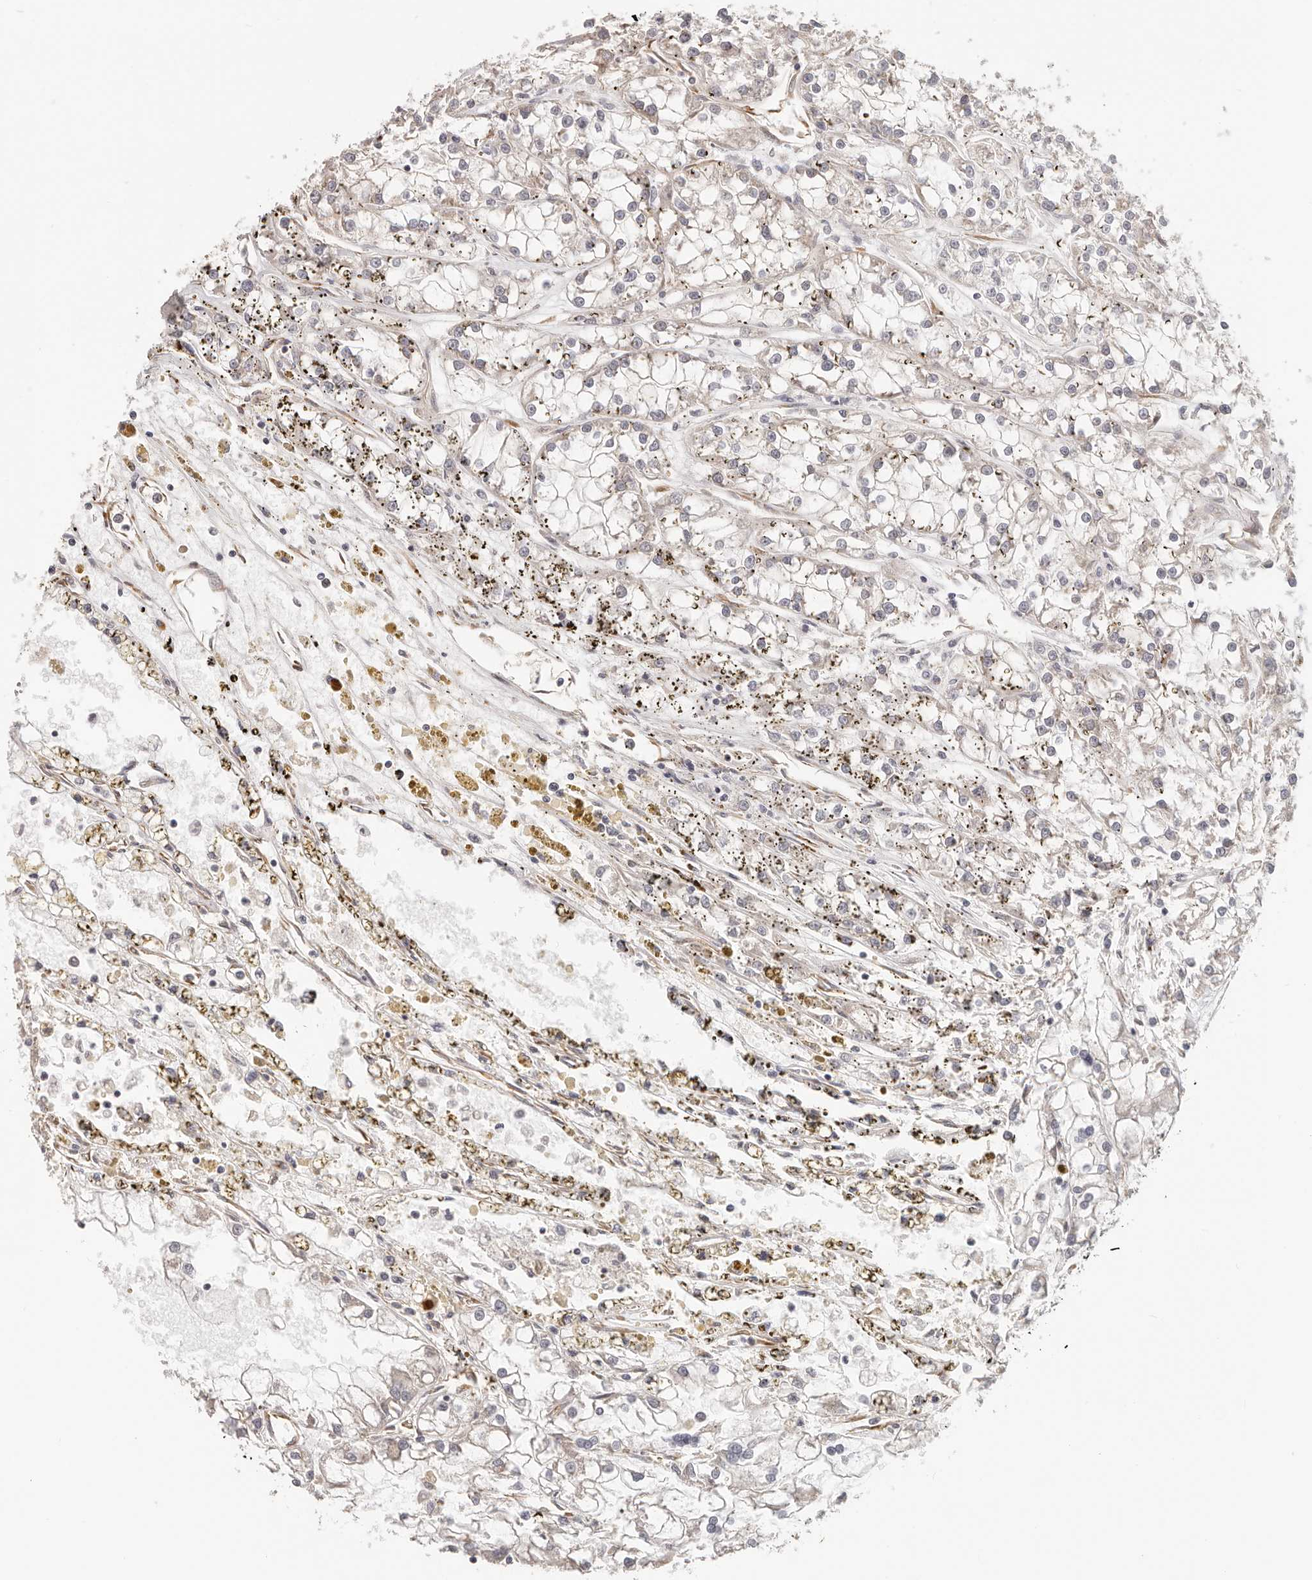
{"staining": {"intensity": "negative", "quantity": "none", "location": "none"}, "tissue": "renal cancer", "cell_type": "Tumor cells", "image_type": "cancer", "snomed": [{"axis": "morphology", "description": "Adenocarcinoma, NOS"}, {"axis": "topography", "description": "Kidney"}], "caption": "Immunohistochemistry image of renal cancer stained for a protein (brown), which demonstrates no expression in tumor cells.", "gene": "AFDN", "patient": {"sex": "female", "age": 52}}